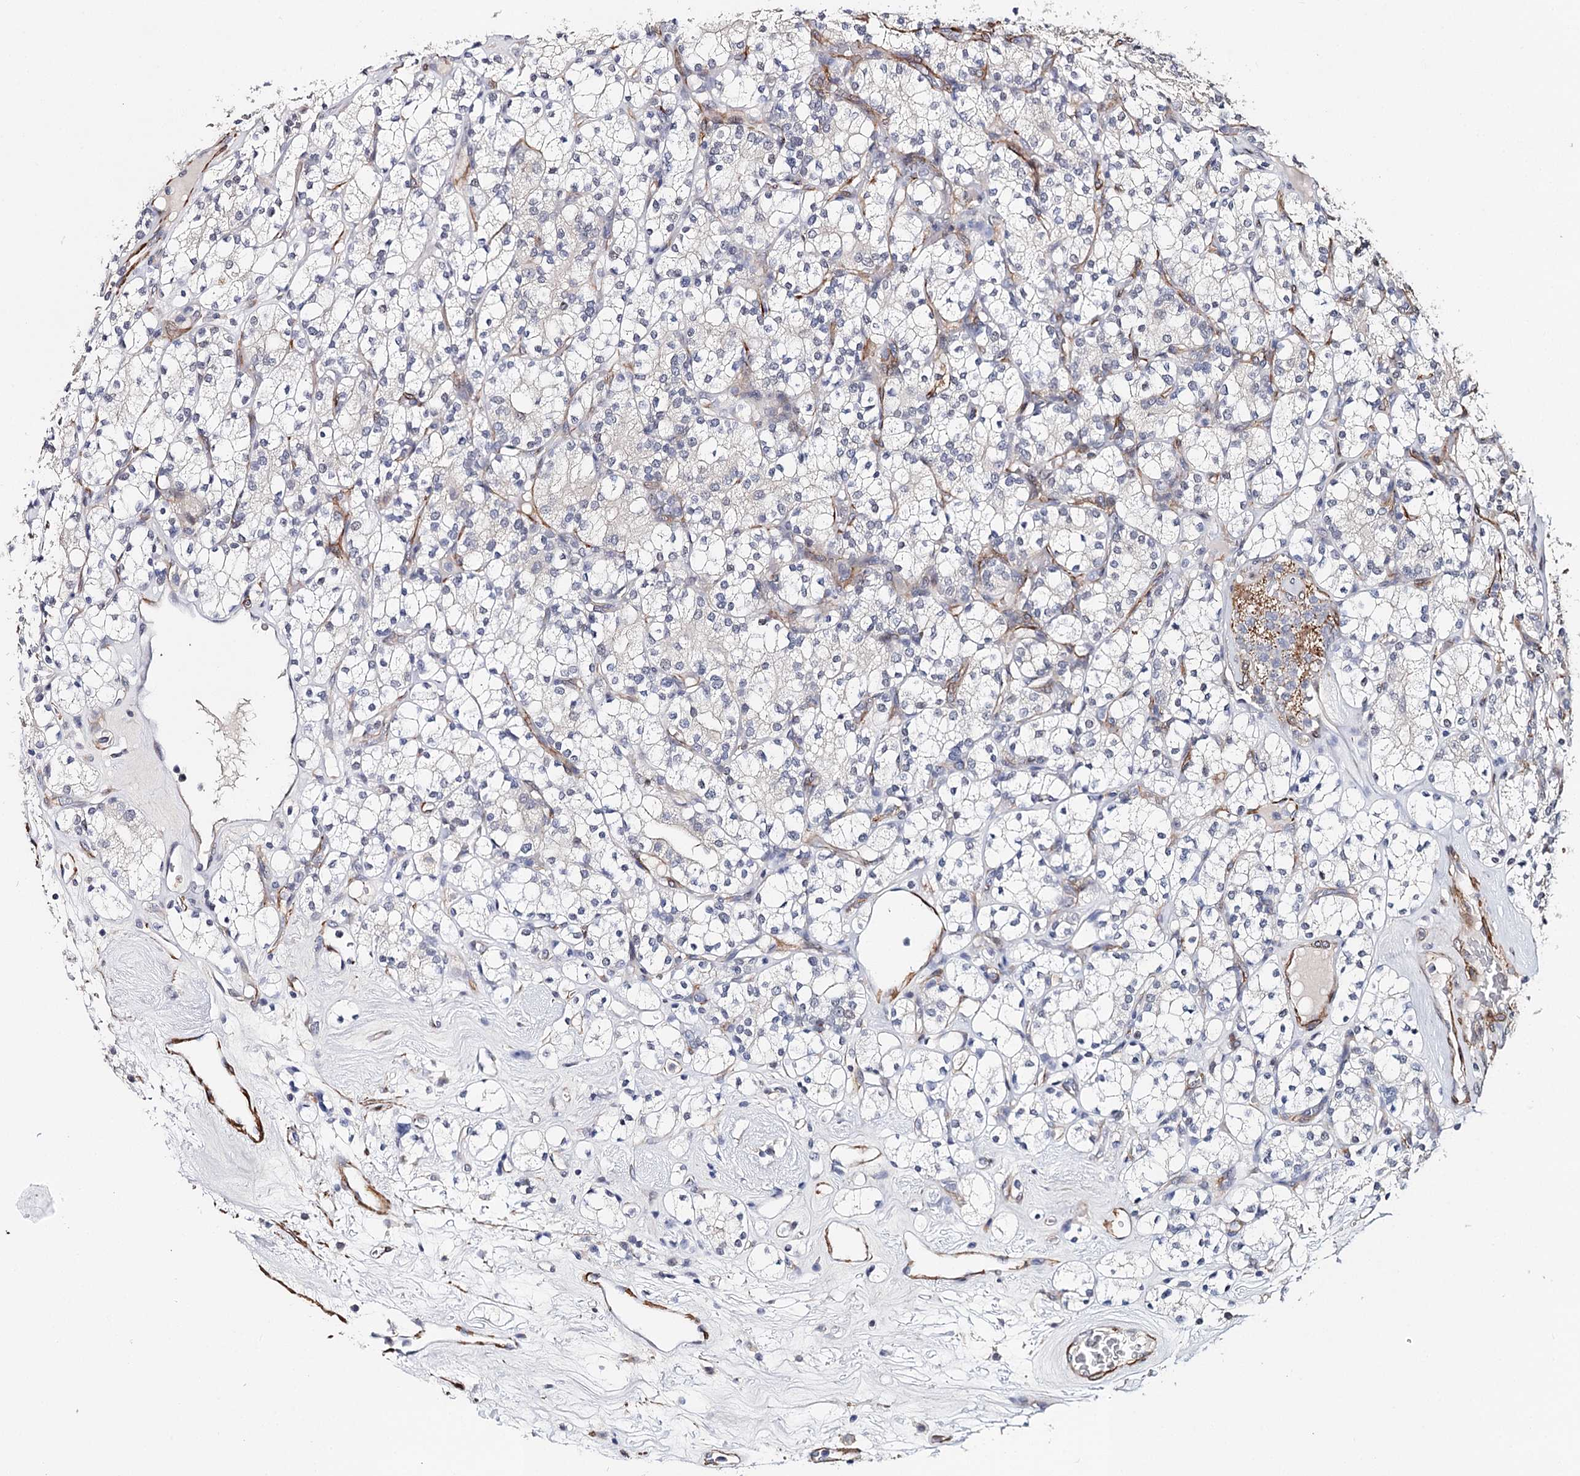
{"staining": {"intensity": "negative", "quantity": "none", "location": "none"}, "tissue": "renal cancer", "cell_type": "Tumor cells", "image_type": "cancer", "snomed": [{"axis": "morphology", "description": "Adenocarcinoma, NOS"}, {"axis": "topography", "description": "Kidney"}], "caption": "DAB (3,3'-diaminobenzidine) immunohistochemical staining of human renal cancer (adenocarcinoma) reveals no significant positivity in tumor cells.", "gene": "CFAP46", "patient": {"sex": "male", "age": 77}}